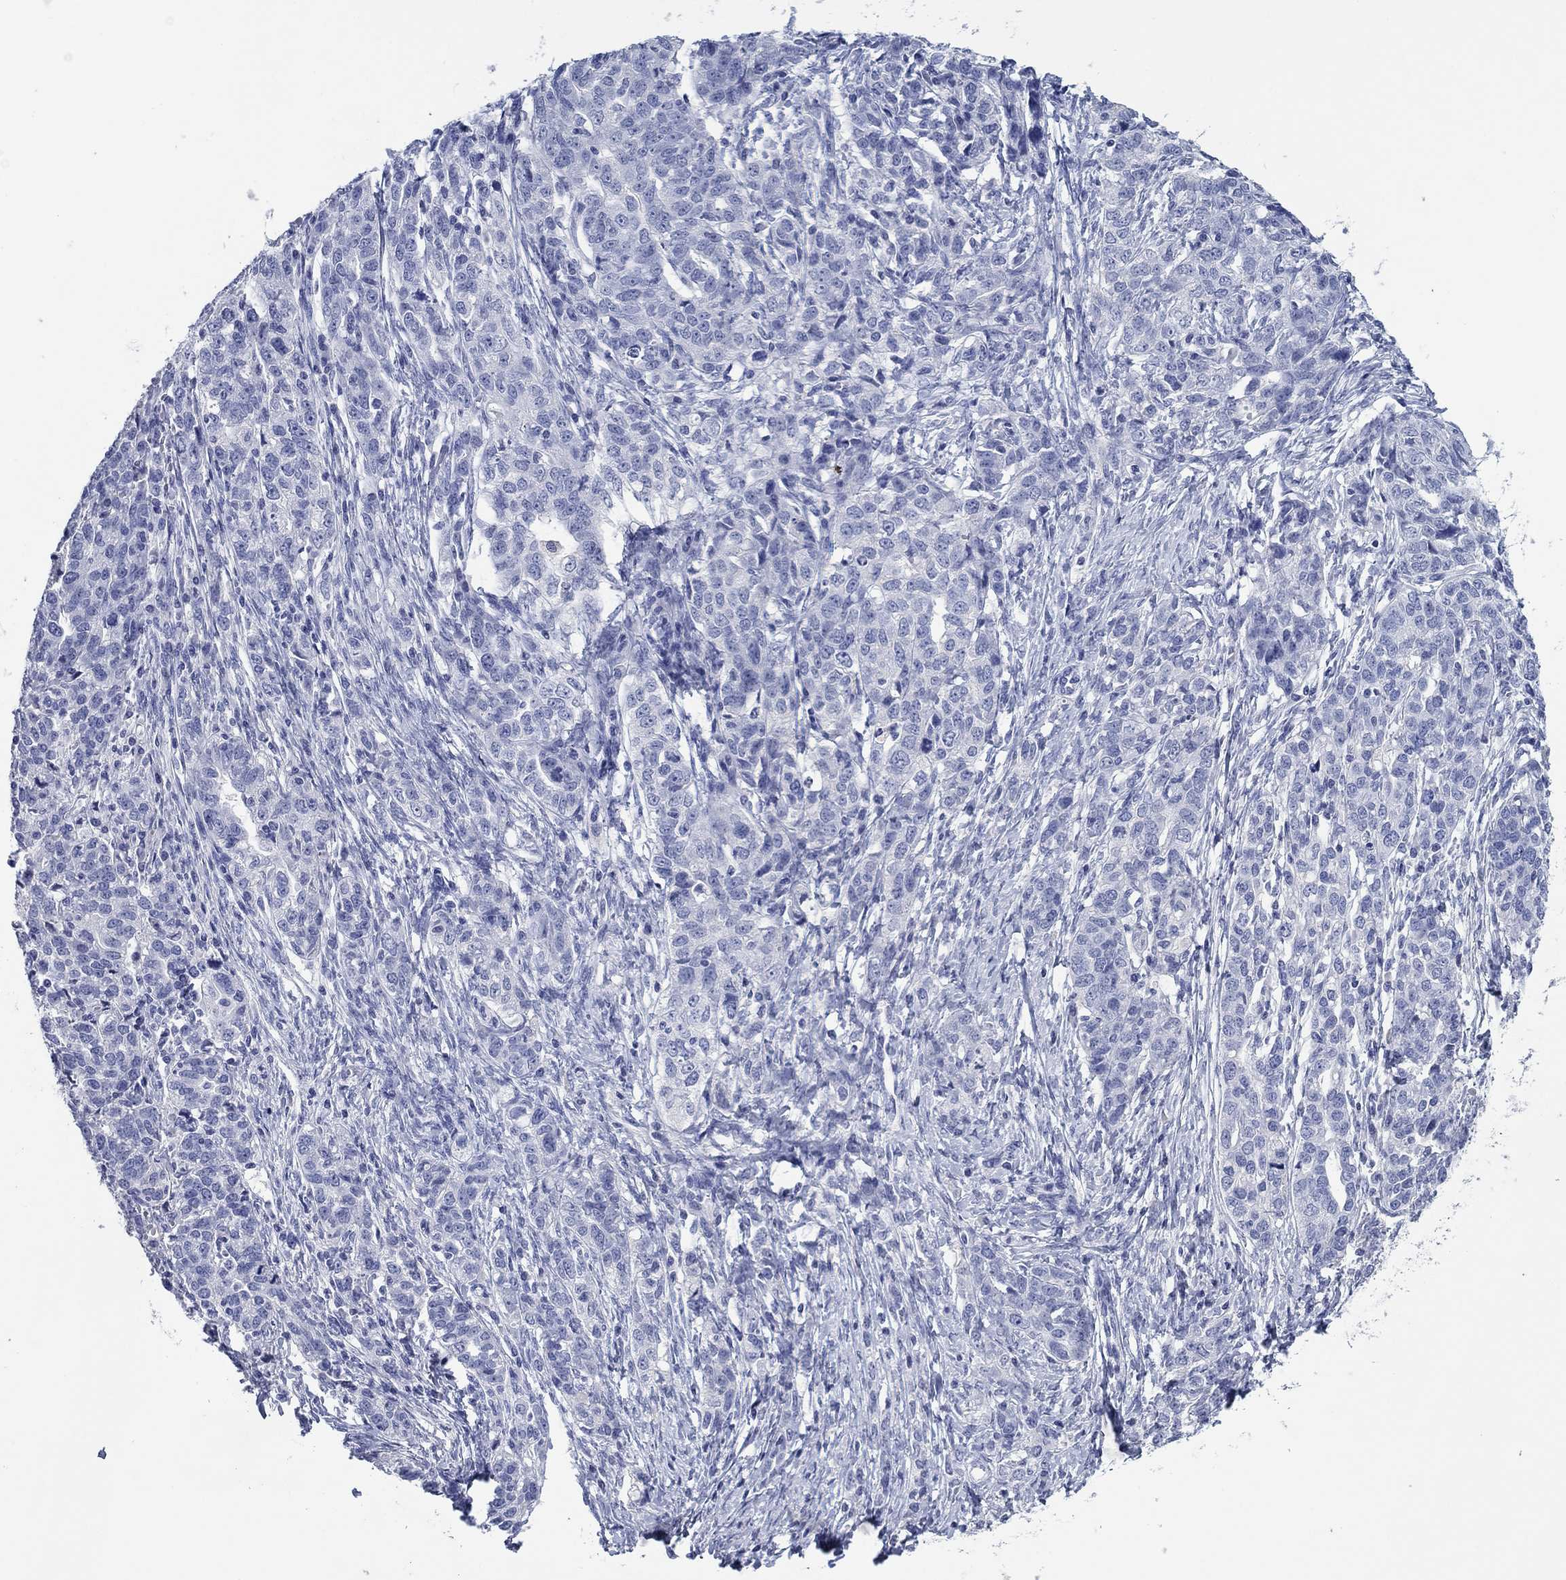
{"staining": {"intensity": "negative", "quantity": "none", "location": "none"}, "tissue": "ovarian cancer", "cell_type": "Tumor cells", "image_type": "cancer", "snomed": [{"axis": "morphology", "description": "Cystadenocarcinoma, serous, NOS"}, {"axis": "topography", "description": "Ovary"}], "caption": "Tumor cells show no significant protein expression in ovarian cancer. (Immunohistochemistry, brightfield microscopy, high magnification).", "gene": "POU5F1", "patient": {"sex": "female", "age": 71}}